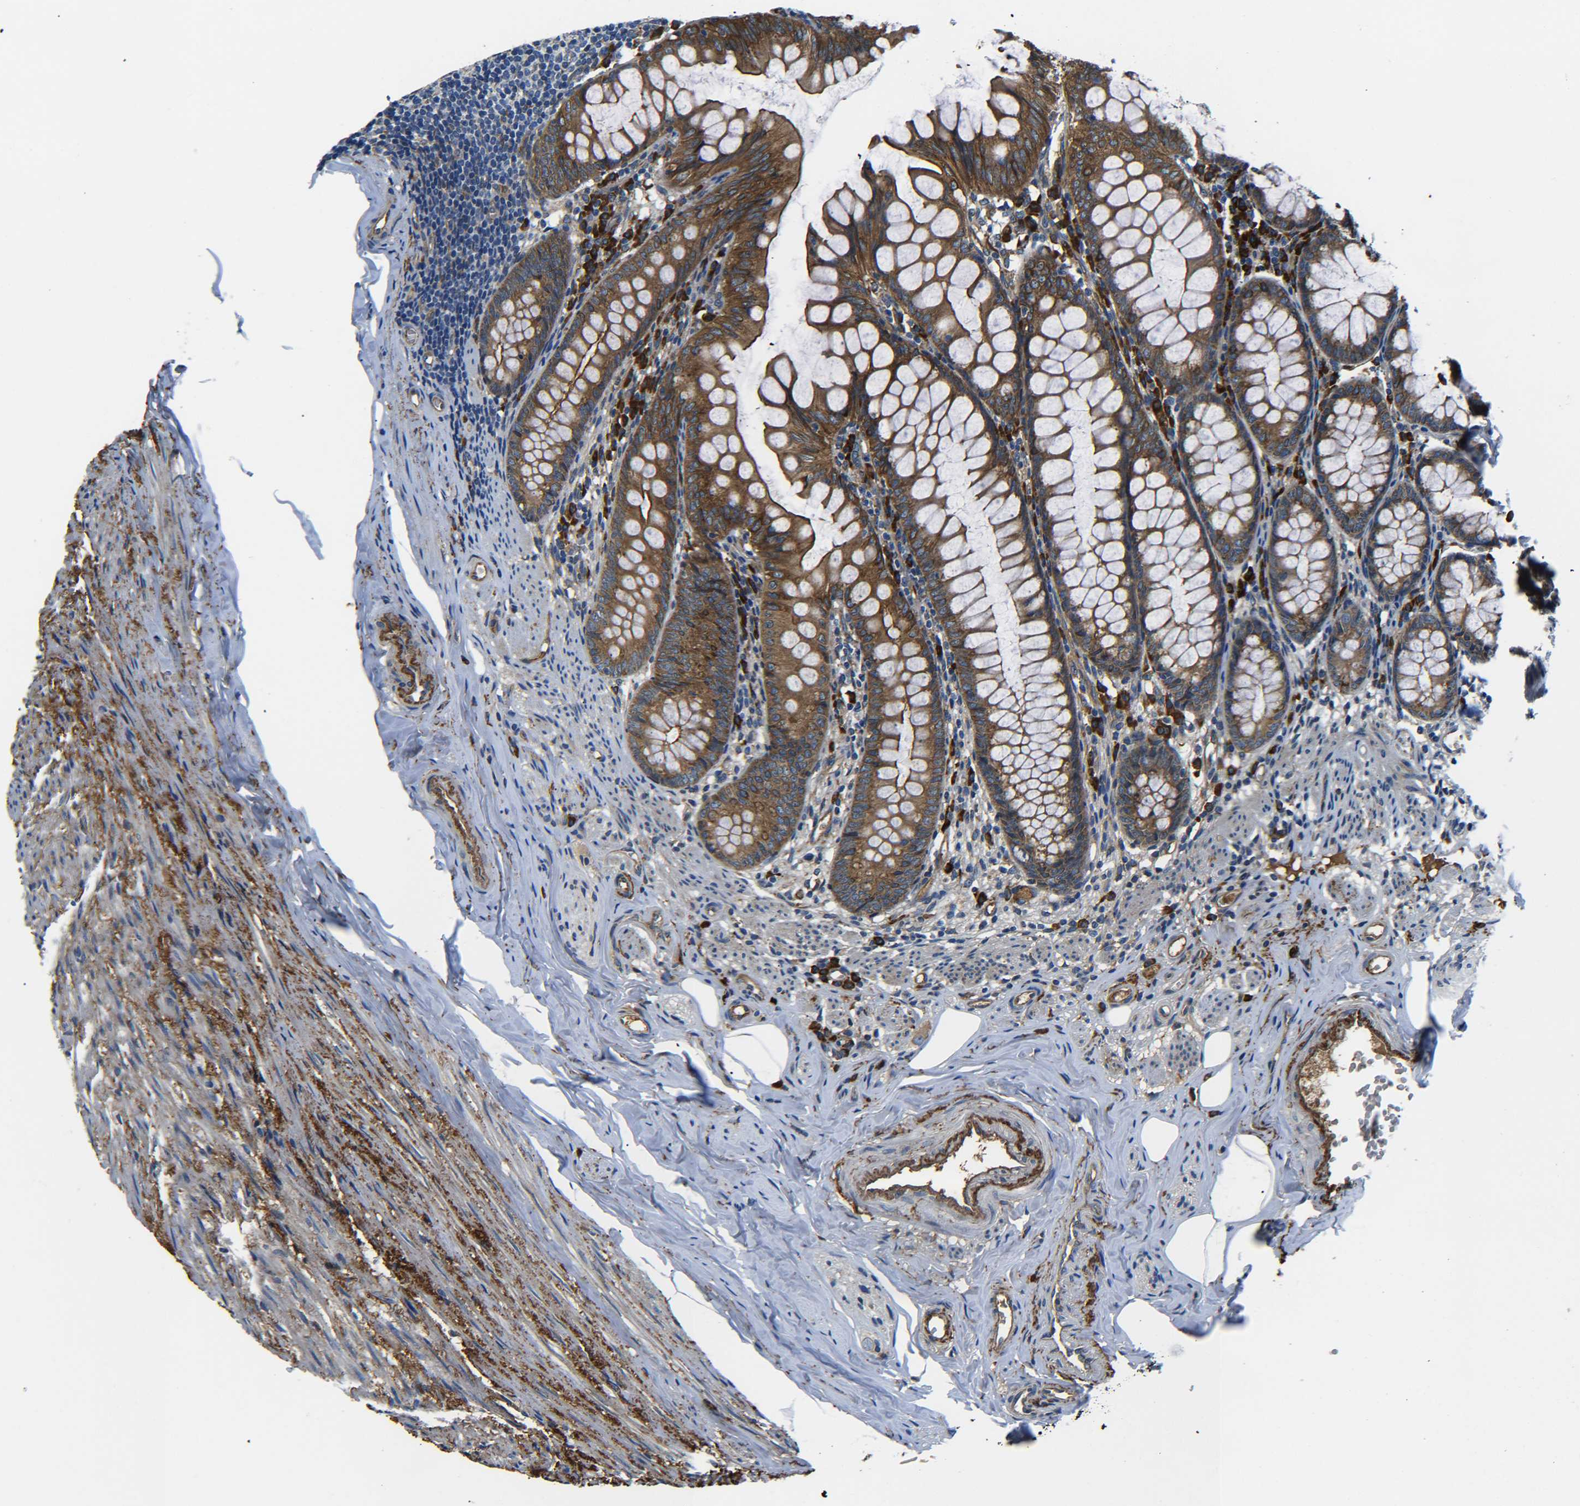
{"staining": {"intensity": "strong", "quantity": ">75%", "location": "cytoplasmic/membranous"}, "tissue": "appendix", "cell_type": "Glandular cells", "image_type": "normal", "snomed": [{"axis": "morphology", "description": "Normal tissue, NOS"}, {"axis": "topography", "description": "Appendix"}], "caption": "Immunohistochemical staining of unremarkable appendix shows >75% levels of strong cytoplasmic/membranous protein expression in approximately >75% of glandular cells.", "gene": "PREB", "patient": {"sex": "female", "age": 77}}